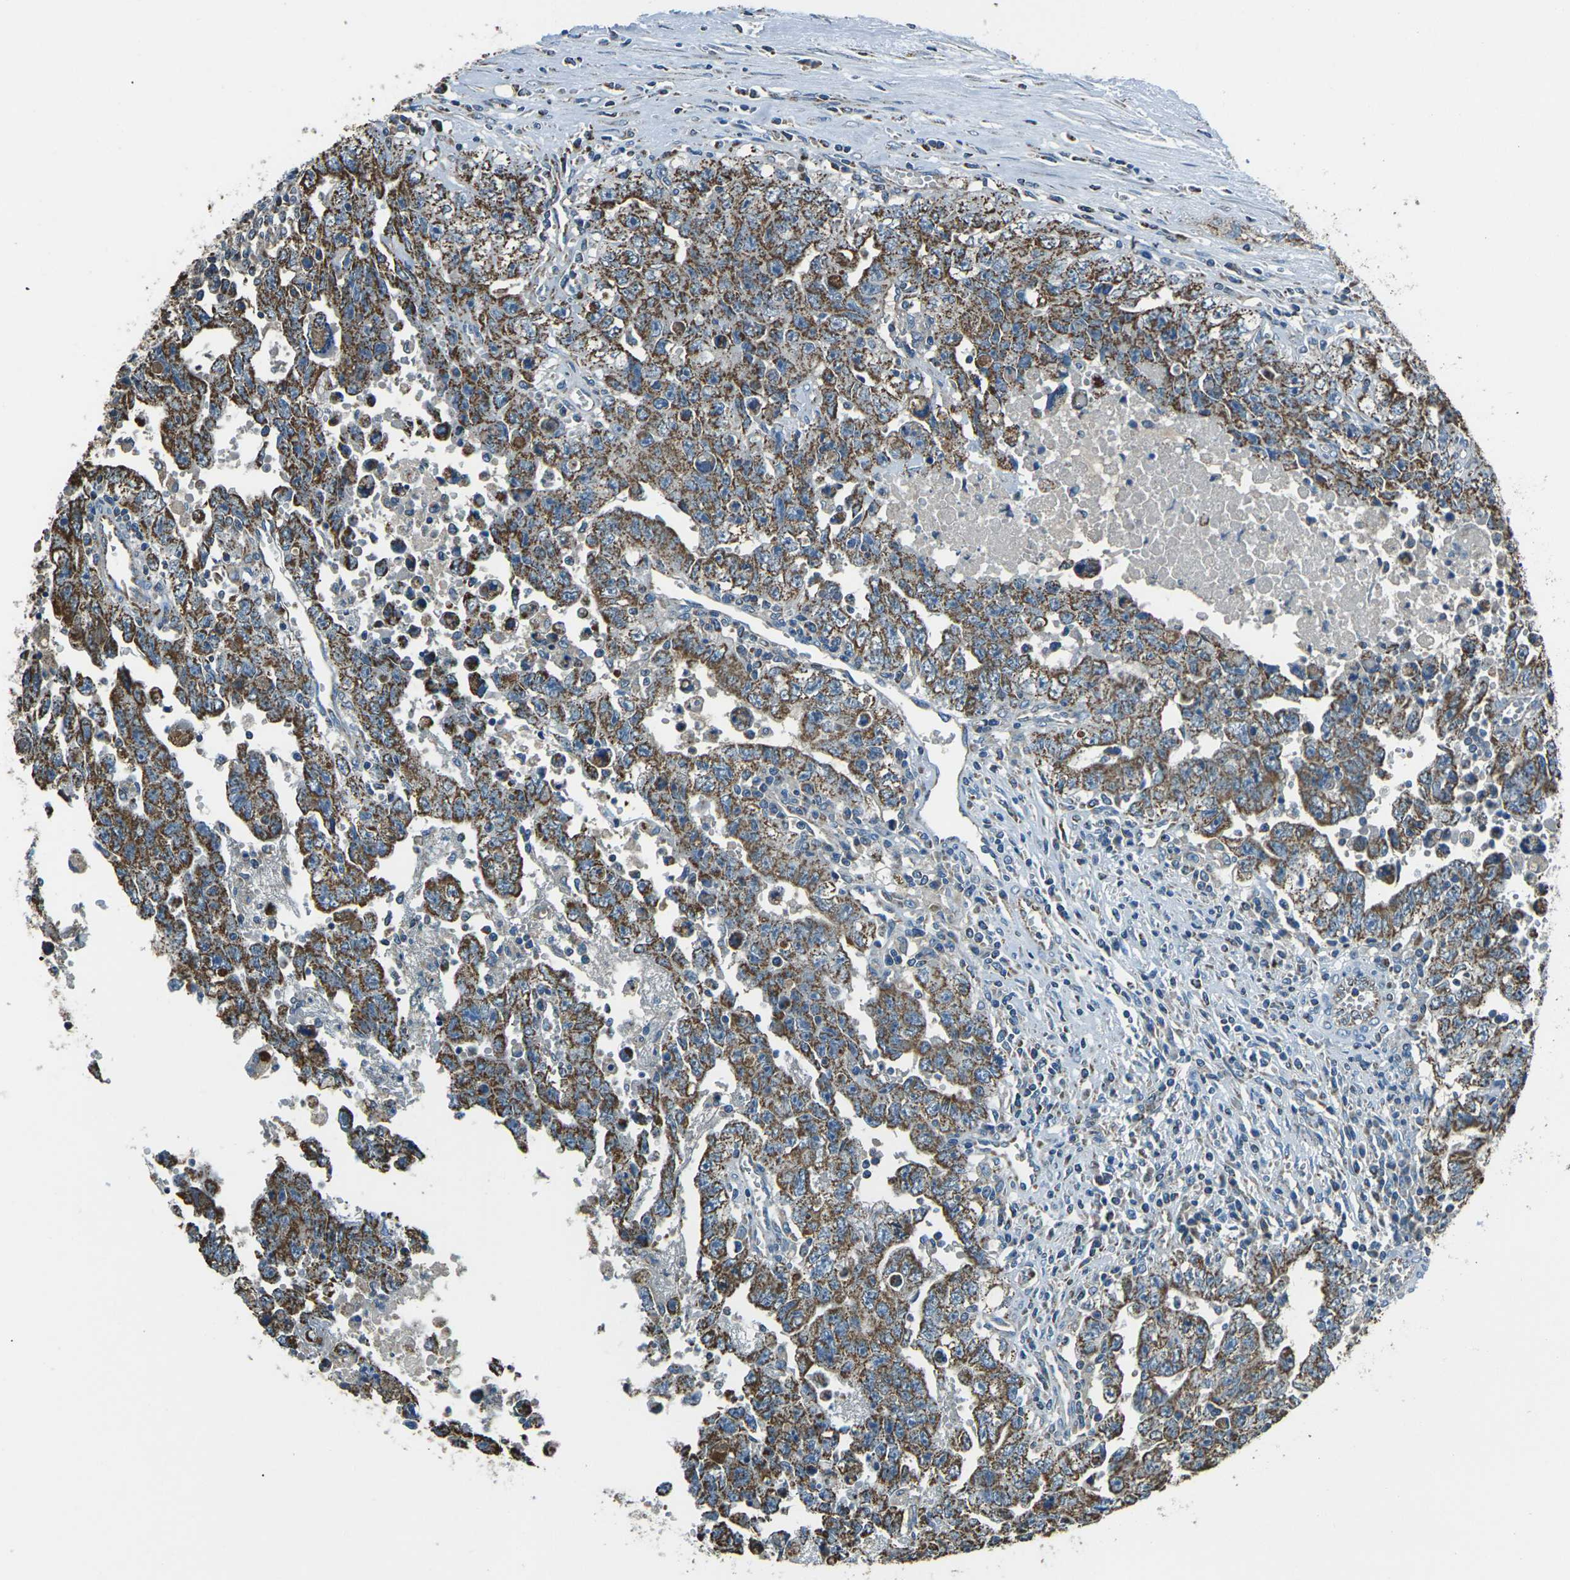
{"staining": {"intensity": "strong", "quantity": ">75%", "location": "cytoplasmic/membranous"}, "tissue": "testis cancer", "cell_type": "Tumor cells", "image_type": "cancer", "snomed": [{"axis": "morphology", "description": "Carcinoma, Embryonal, NOS"}, {"axis": "topography", "description": "Testis"}], "caption": "Immunohistochemistry (IHC) of human testis cancer displays high levels of strong cytoplasmic/membranous staining in approximately >75% of tumor cells.", "gene": "IRF3", "patient": {"sex": "male", "age": 28}}